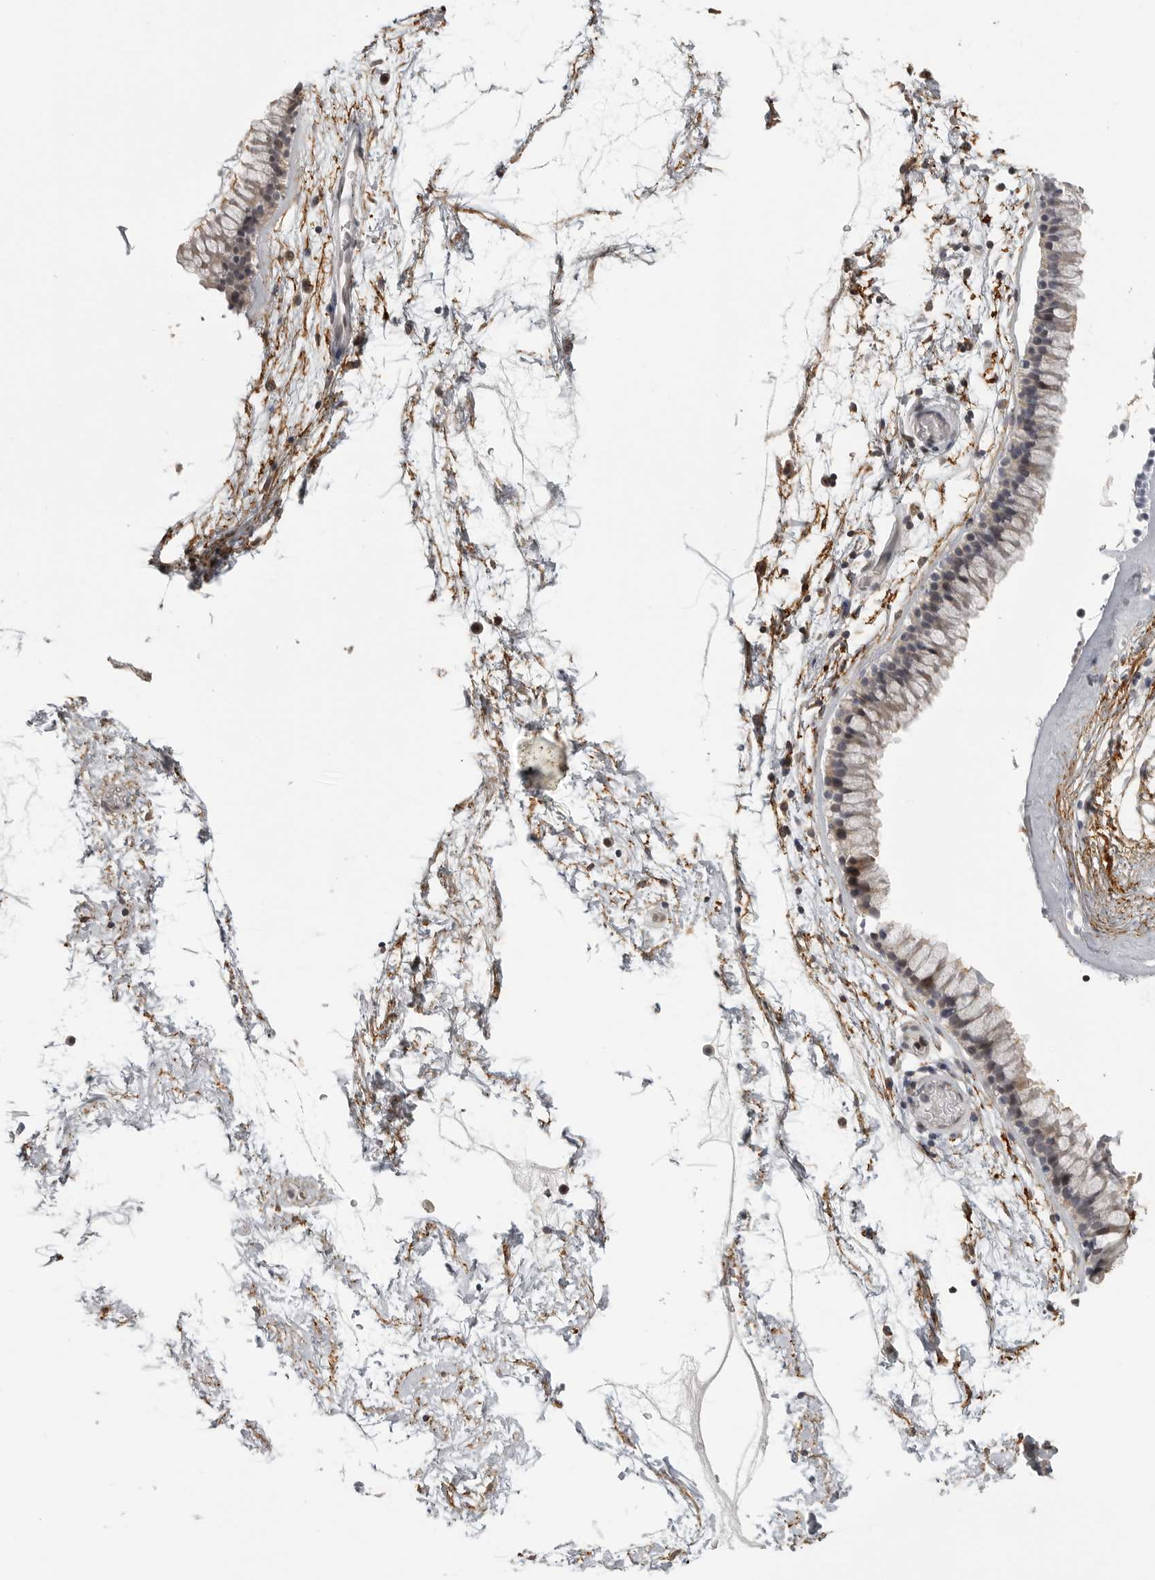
{"staining": {"intensity": "weak", "quantity": ">75%", "location": "cytoplasmic/membranous,nuclear"}, "tissue": "nasopharynx", "cell_type": "Respiratory epithelial cells", "image_type": "normal", "snomed": [{"axis": "morphology", "description": "Normal tissue, NOS"}, {"axis": "morphology", "description": "Inflammation, NOS"}, {"axis": "topography", "description": "Nasopharynx"}], "caption": "Immunohistochemistry staining of unremarkable nasopharynx, which displays low levels of weak cytoplasmic/membranous,nuclear positivity in approximately >75% of respiratory epithelial cells indicating weak cytoplasmic/membranous,nuclear protein positivity. The staining was performed using DAB (3,3'-diaminobenzidine) (brown) for protein detection and nuclei were counterstained in hematoxylin (blue).", "gene": "UROD", "patient": {"sex": "male", "age": 48}}